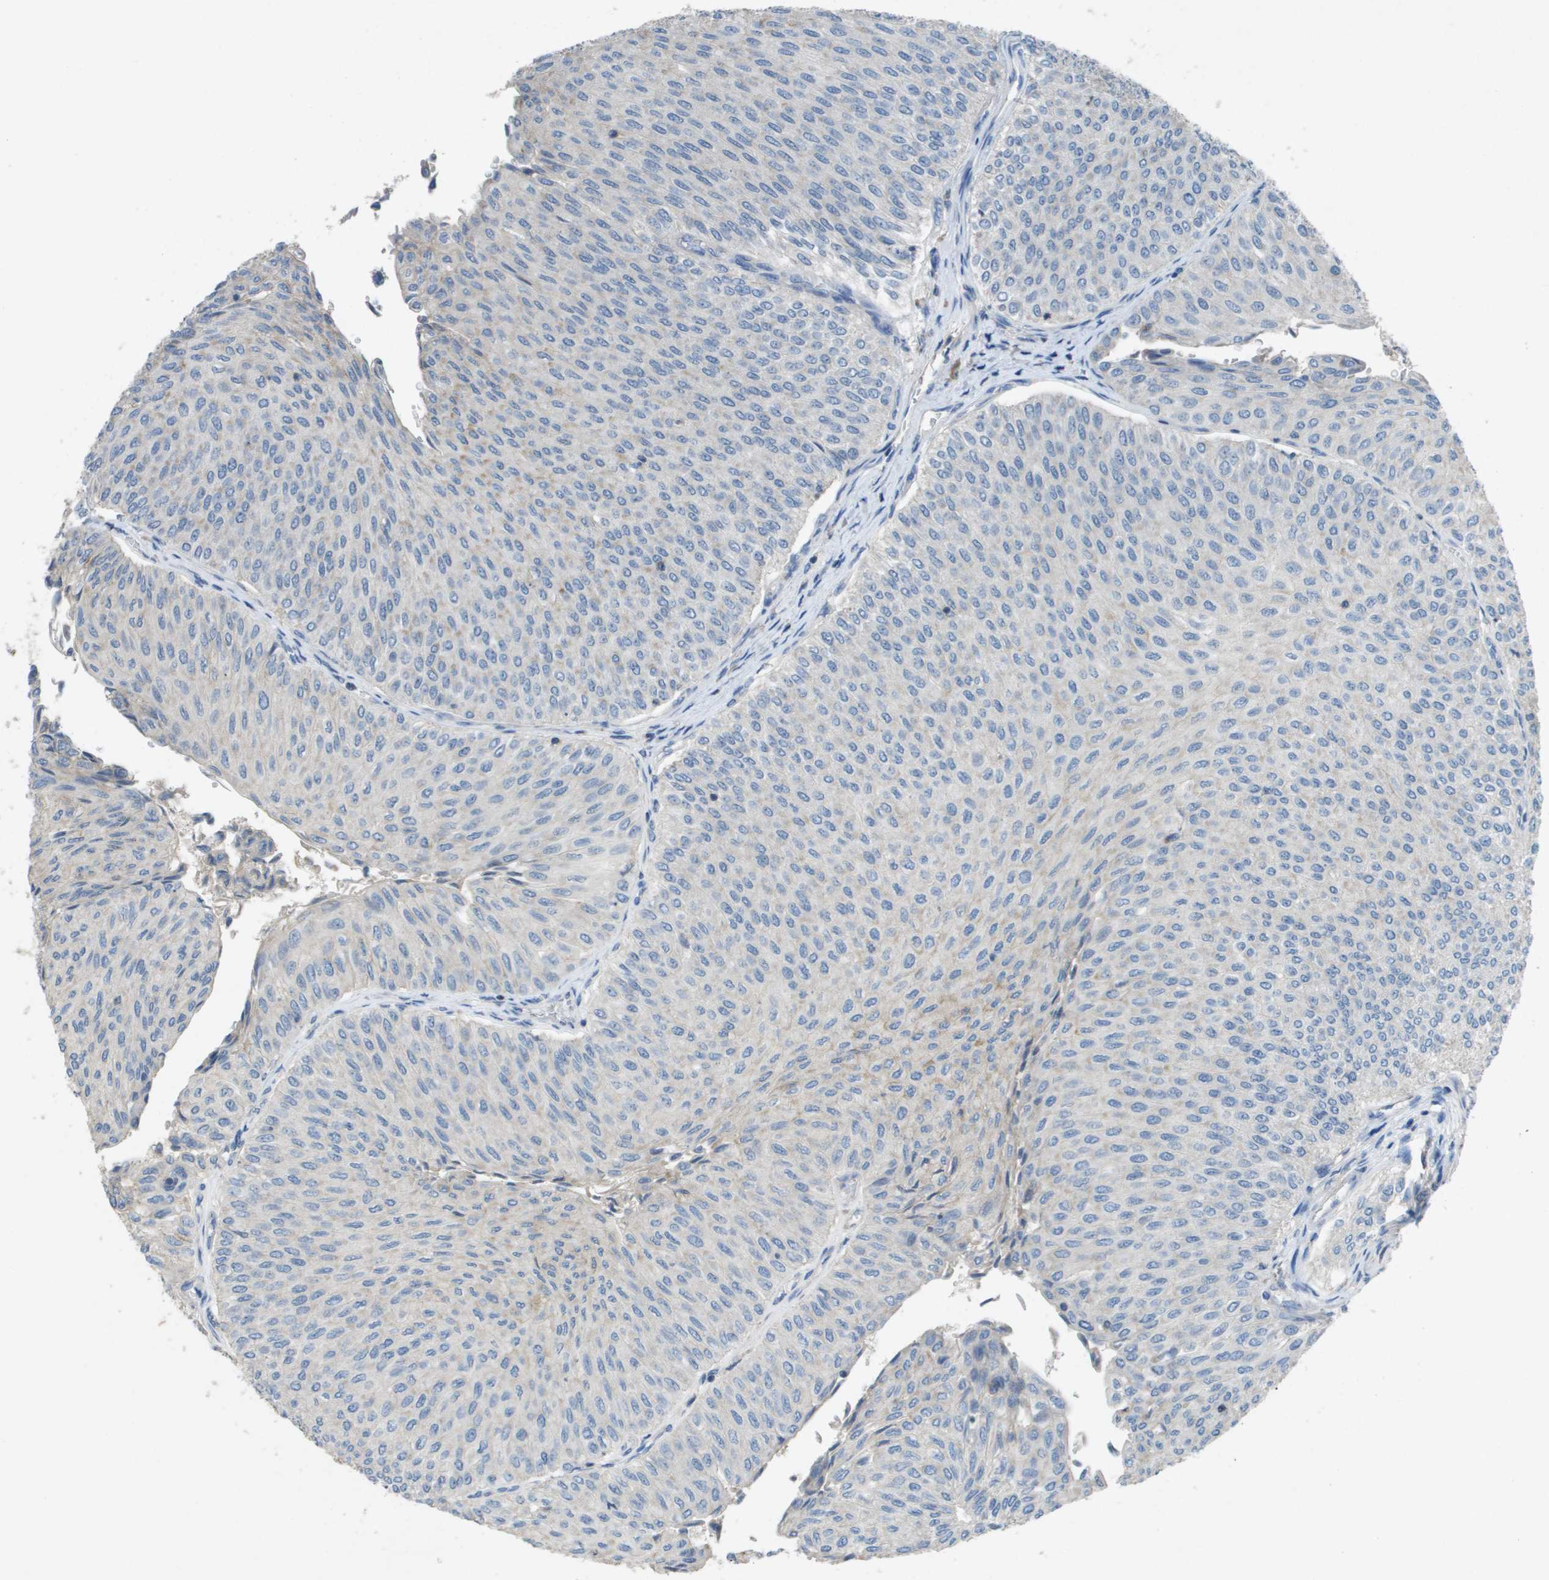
{"staining": {"intensity": "negative", "quantity": "none", "location": "none"}, "tissue": "urothelial cancer", "cell_type": "Tumor cells", "image_type": "cancer", "snomed": [{"axis": "morphology", "description": "Urothelial carcinoma, Low grade"}, {"axis": "topography", "description": "Urinary bladder"}], "caption": "Immunohistochemistry (IHC) histopathology image of neoplastic tissue: urothelial cancer stained with DAB exhibits no significant protein positivity in tumor cells.", "gene": "CLCA4", "patient": {"sex": "male", "age": 78}}